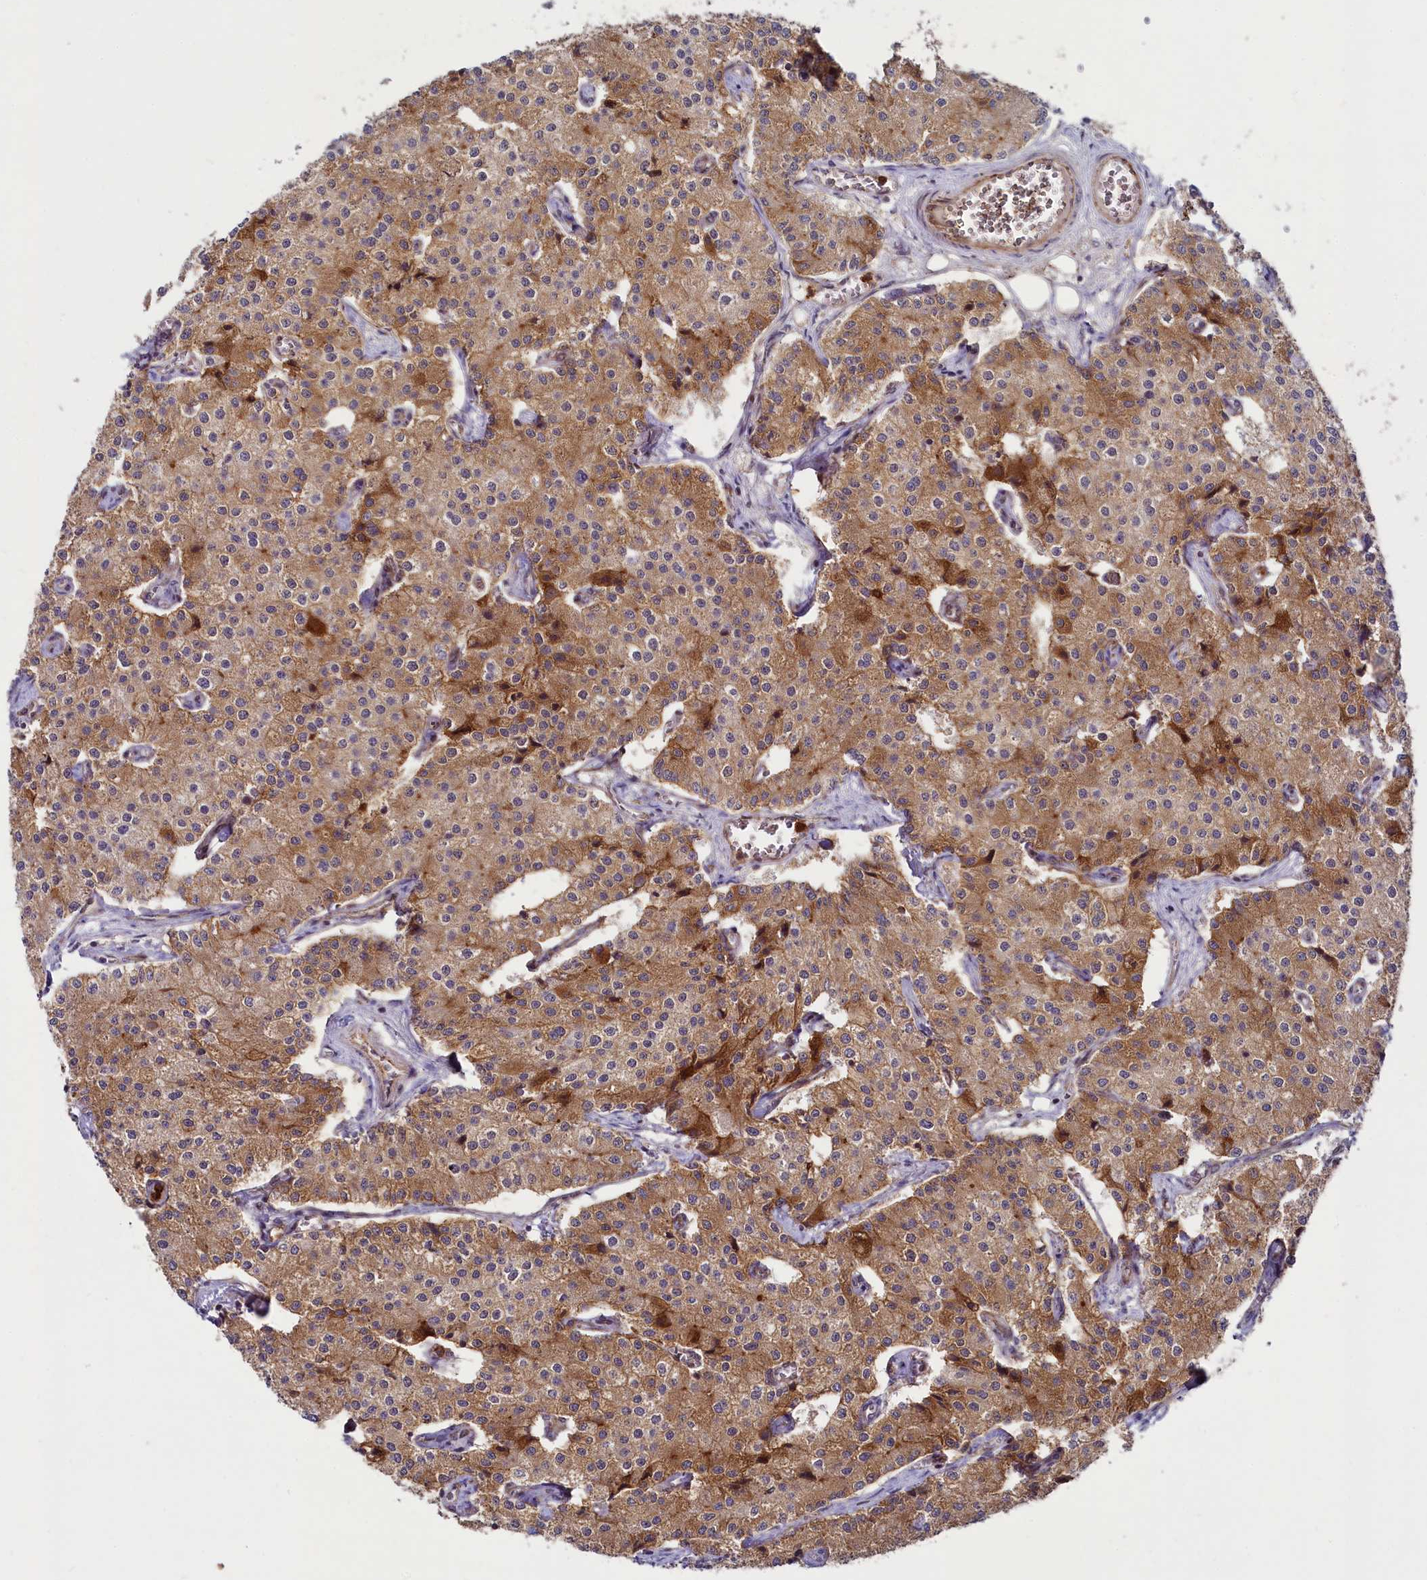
{"staining": {"intensity": "moderate", "quantity": ">75%", "location": "cytoplasmic/membranous"}, "tissue": "carcinoid", "cell_type": "Tumor cells", "image_type": "cancer", "snomed": [{"axis": "morphology", "description": "Carcinoid, malignant, NOS"}, {"axis": "topography", "description": "Colon"}], "caption": "The photomicrograph displays immunohistochemical staining of carcinoid. There is moderate cytoplasmic/membranous staining is seen in approximately >75% of tumor cells.", "gene": "SVIP", "patient": {"sex": "female", "age": 52}}